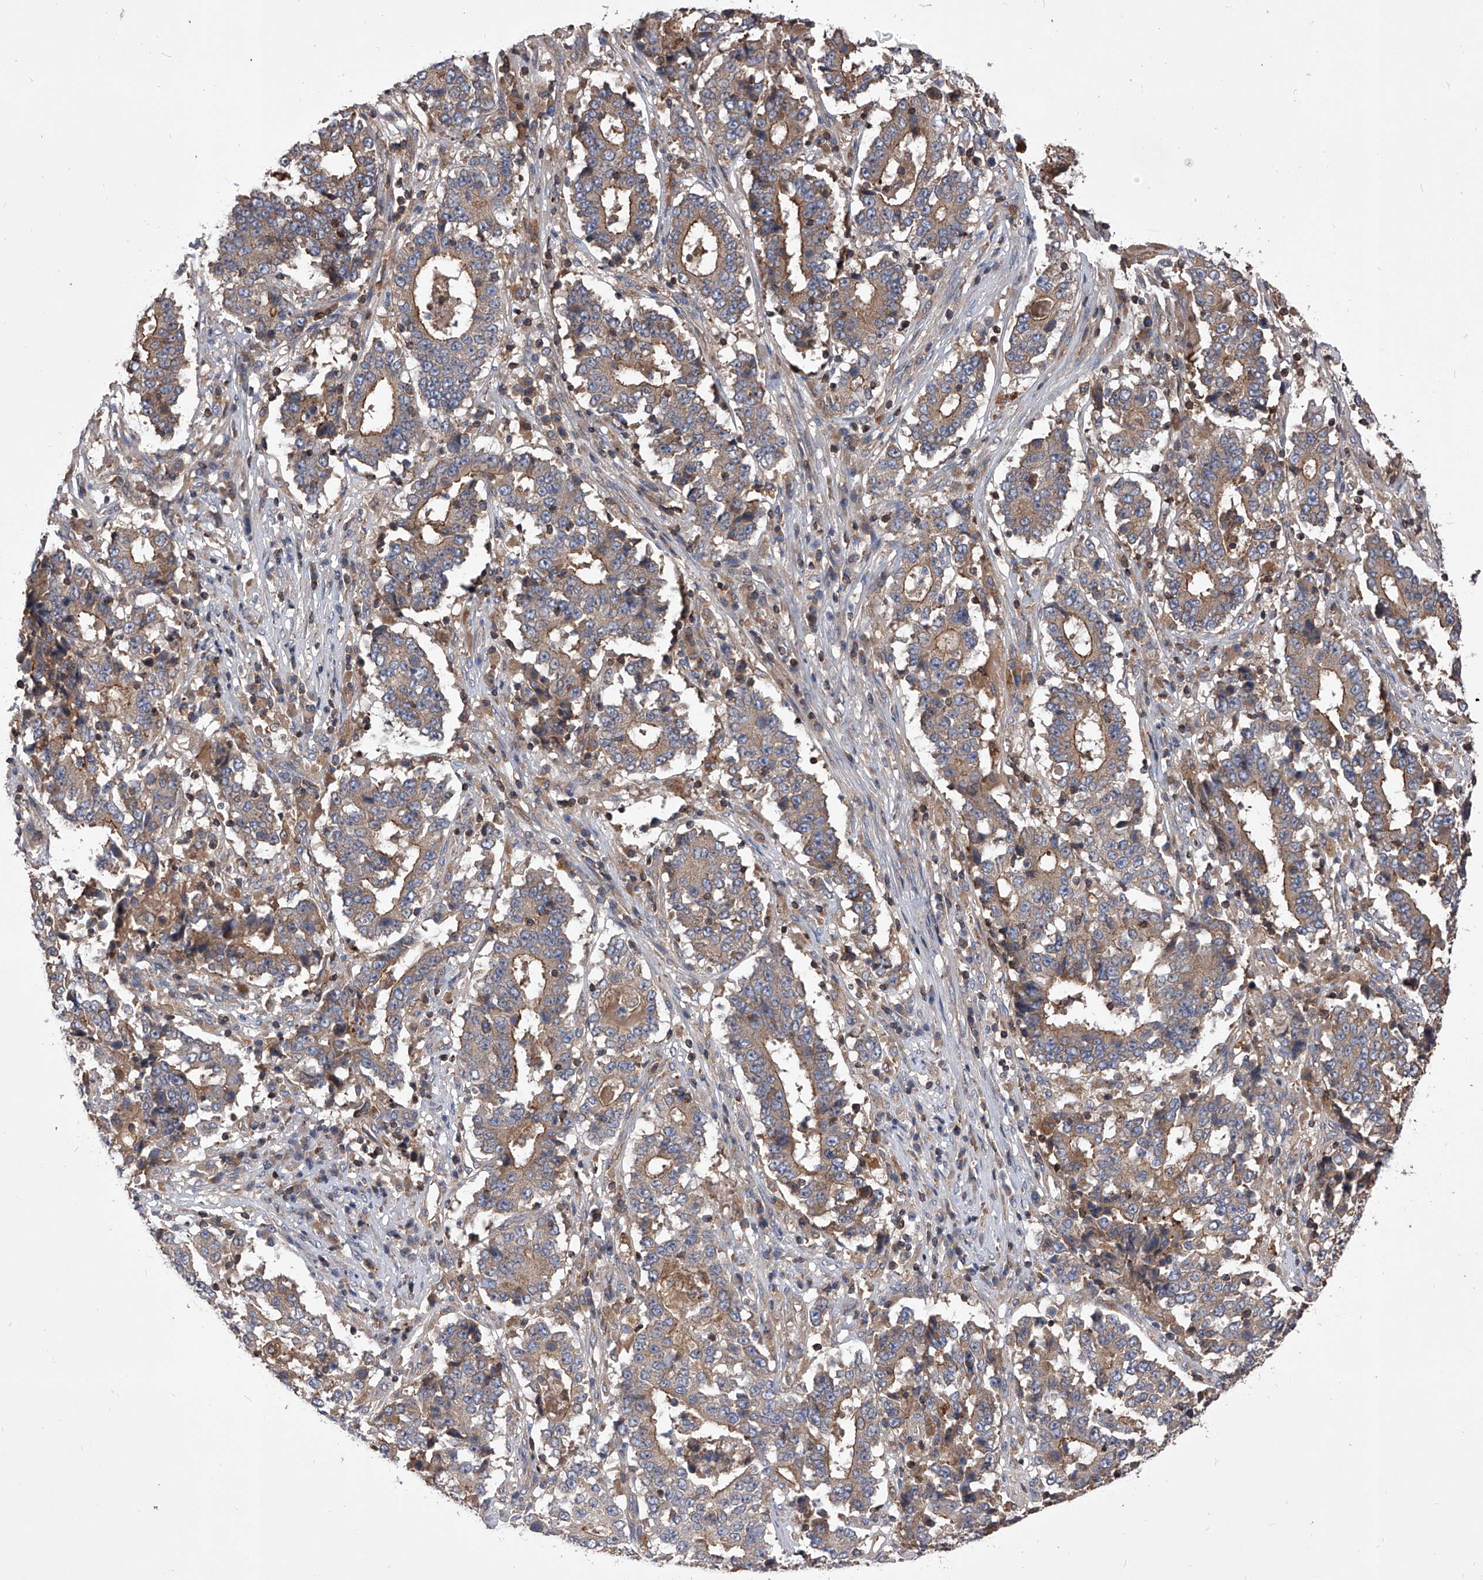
{"staining": {"intensity": "moderate", "quantity": ">75%", "location": "cytoplasmic/membranous"}, "tissue": "stomach cancer", "cell_type": "Tumor cells", "image_type": "cancer", "snomed": [{"axis": "morphology", "description": "Adenocarcinoma, NOS"}, {"axis": "topography", "description": "Stomach"}], "caption": "There is medium levels of moderate cytoplasmic/membranous staining in tumor cells of stomach adenocarcinoma, as demonstrated by immunohistochemical staining (brown color).", "gene": "CUL7", "patient": {"sex": "male", "age": 59}}